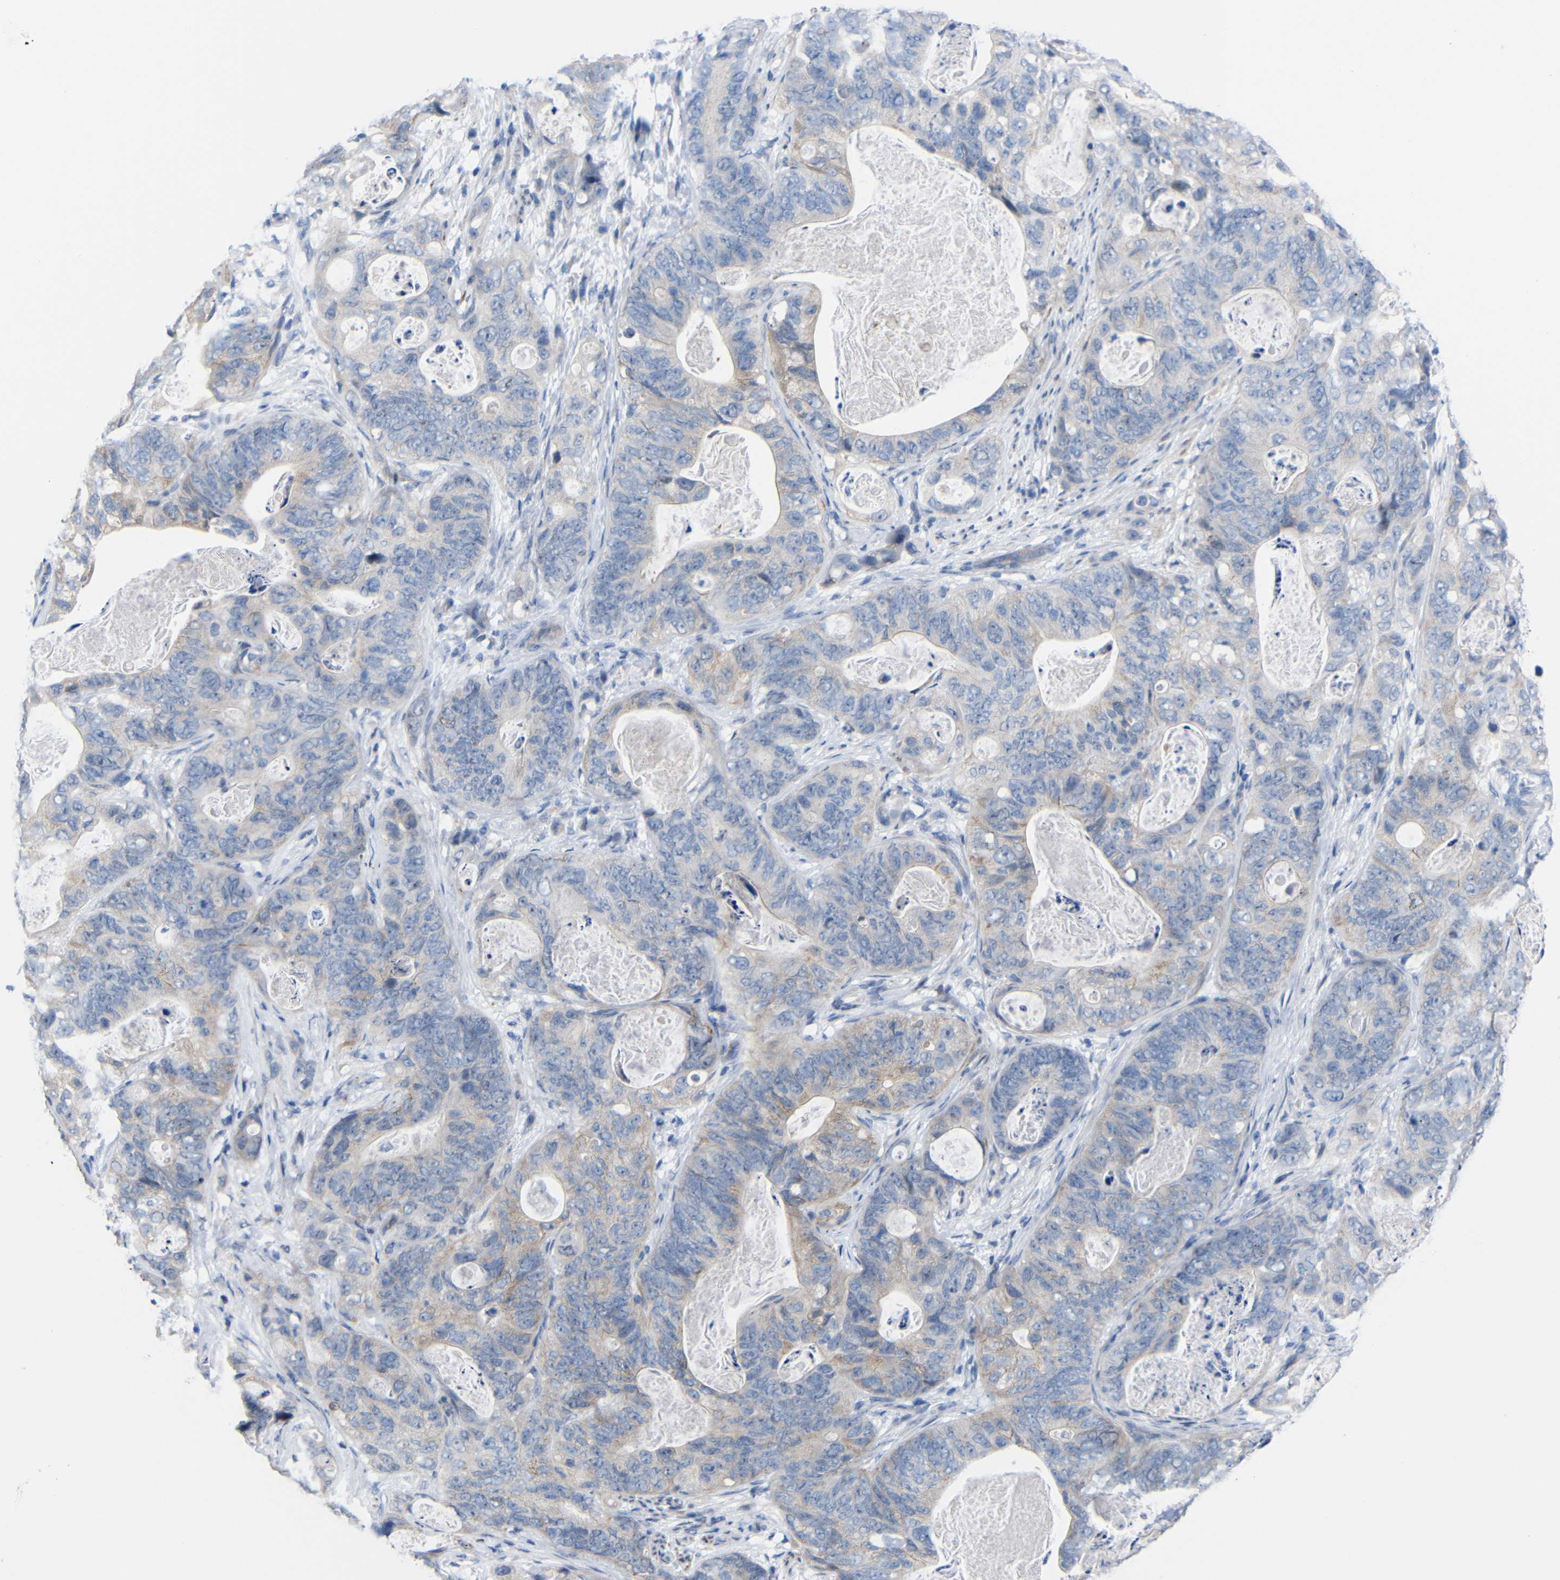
{"staining": {"intensity": "weak", "quantity": "<25%", "location": "cytoplasmic/membranous"}, "tissue": "stomach cancer", "cell_type": "Tumor cells", "image_type": "cancer", "snomed": [{"axis": "morphology", "description": "Adenocarcinoma, NOS"}, {"axis": "topography", "description": "Stomach"}], "caption": "Immunohistochemistry (IHC) histopathology image of human stomach adenocarcinoma stained for a protein (brown), which reveals no staining in tumor cells.", "gene": "CMTM1", "patient": {"sex": "female", "age": 89}}